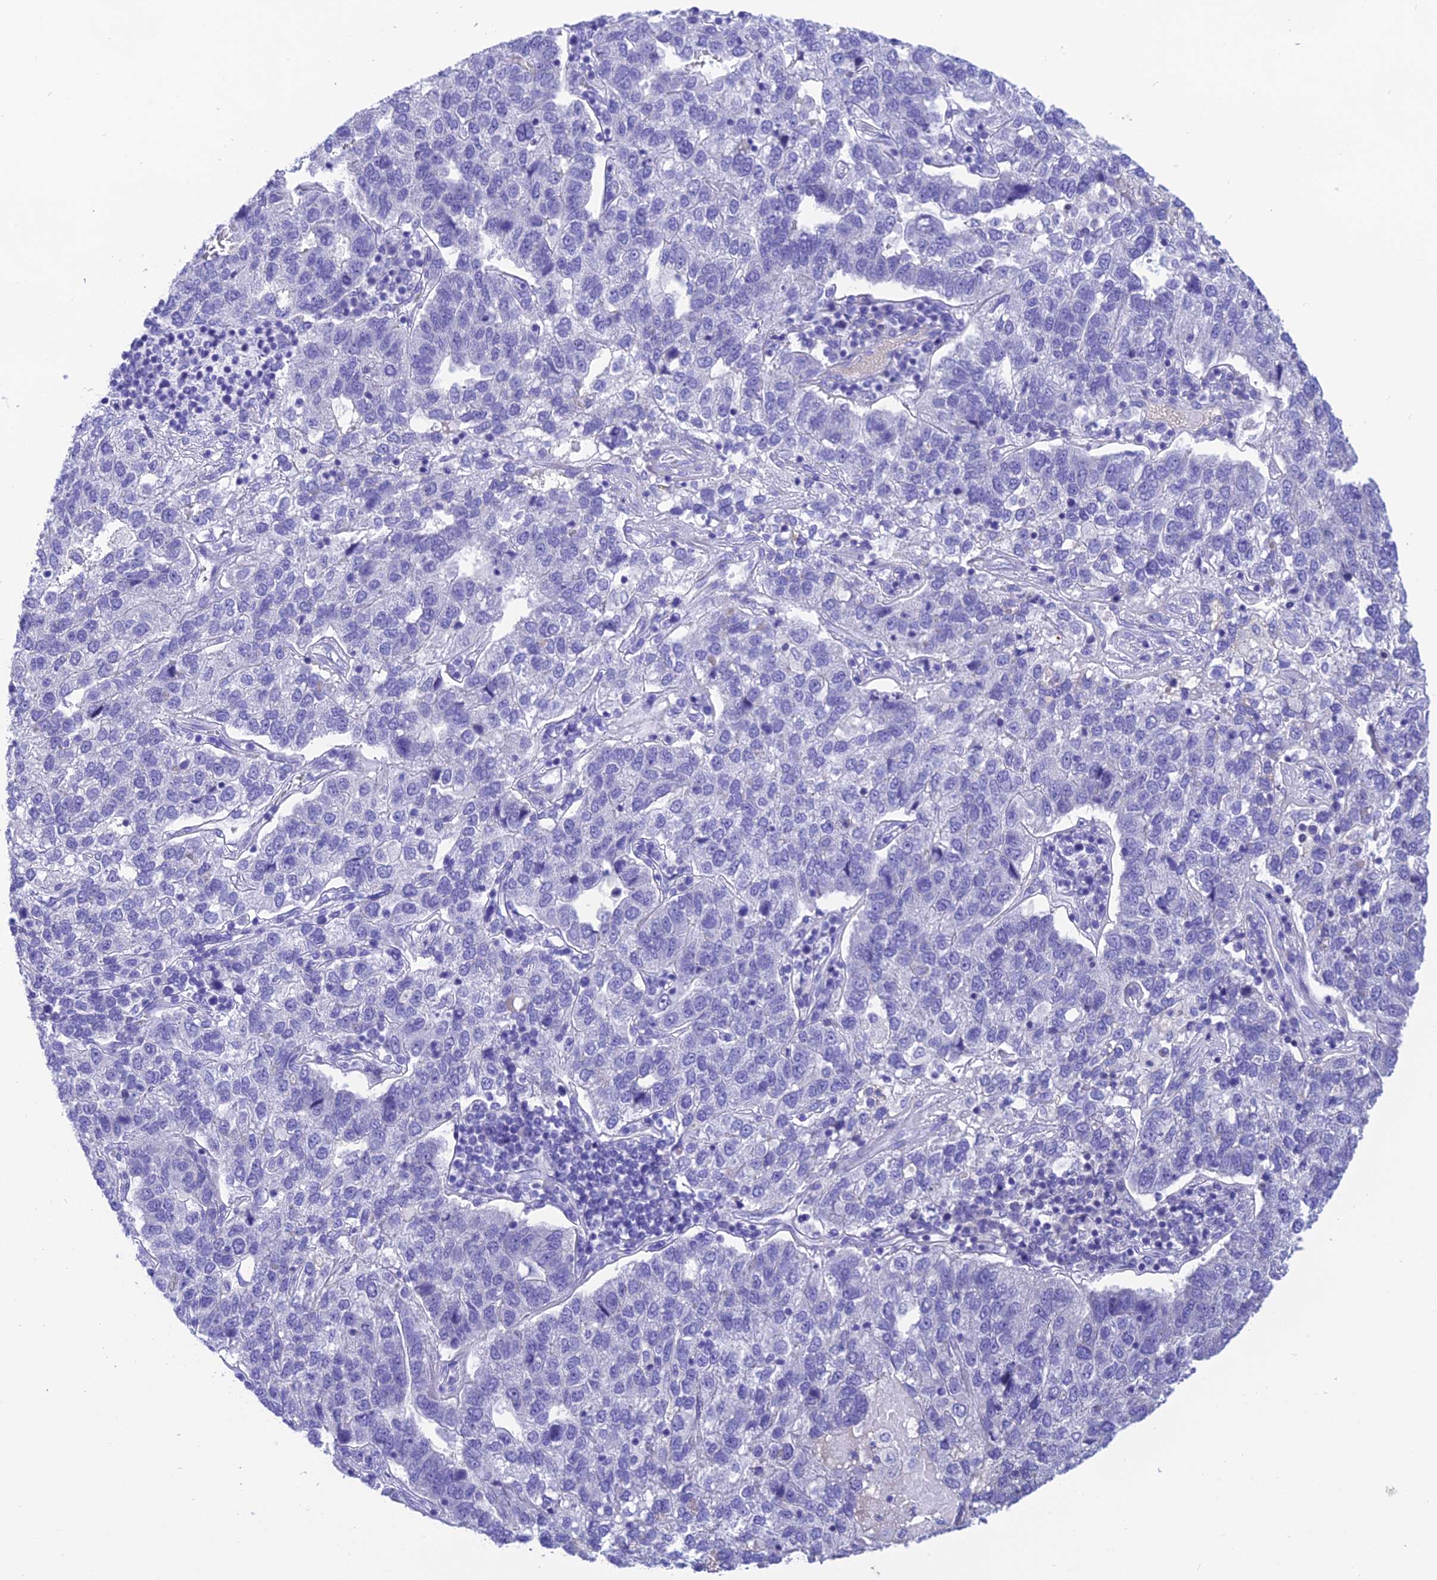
{"staining": {"intensity": "negative", "quantity": "none", "location": "none"}, "tissue": "pancreatic cancer", "cell_type": "Tumor cells", "image_type": "cancer", "snomed": [{"axis": "morphology", "description": "Adenocarcinoma, NOS"}, {"axis": "topography", "description": "Pancreas"}], "caption": "Immunohistochemistry (IHC) image of neoplastic tissue: human pancreatic cancer (adenocarcinoma) stained with DAB (3,3'-diaminobenzidine) exhibits no significant protein expression in tumor cells.", "gene": "KDELR3", "patient": {"sex": "female", "age": 61}}